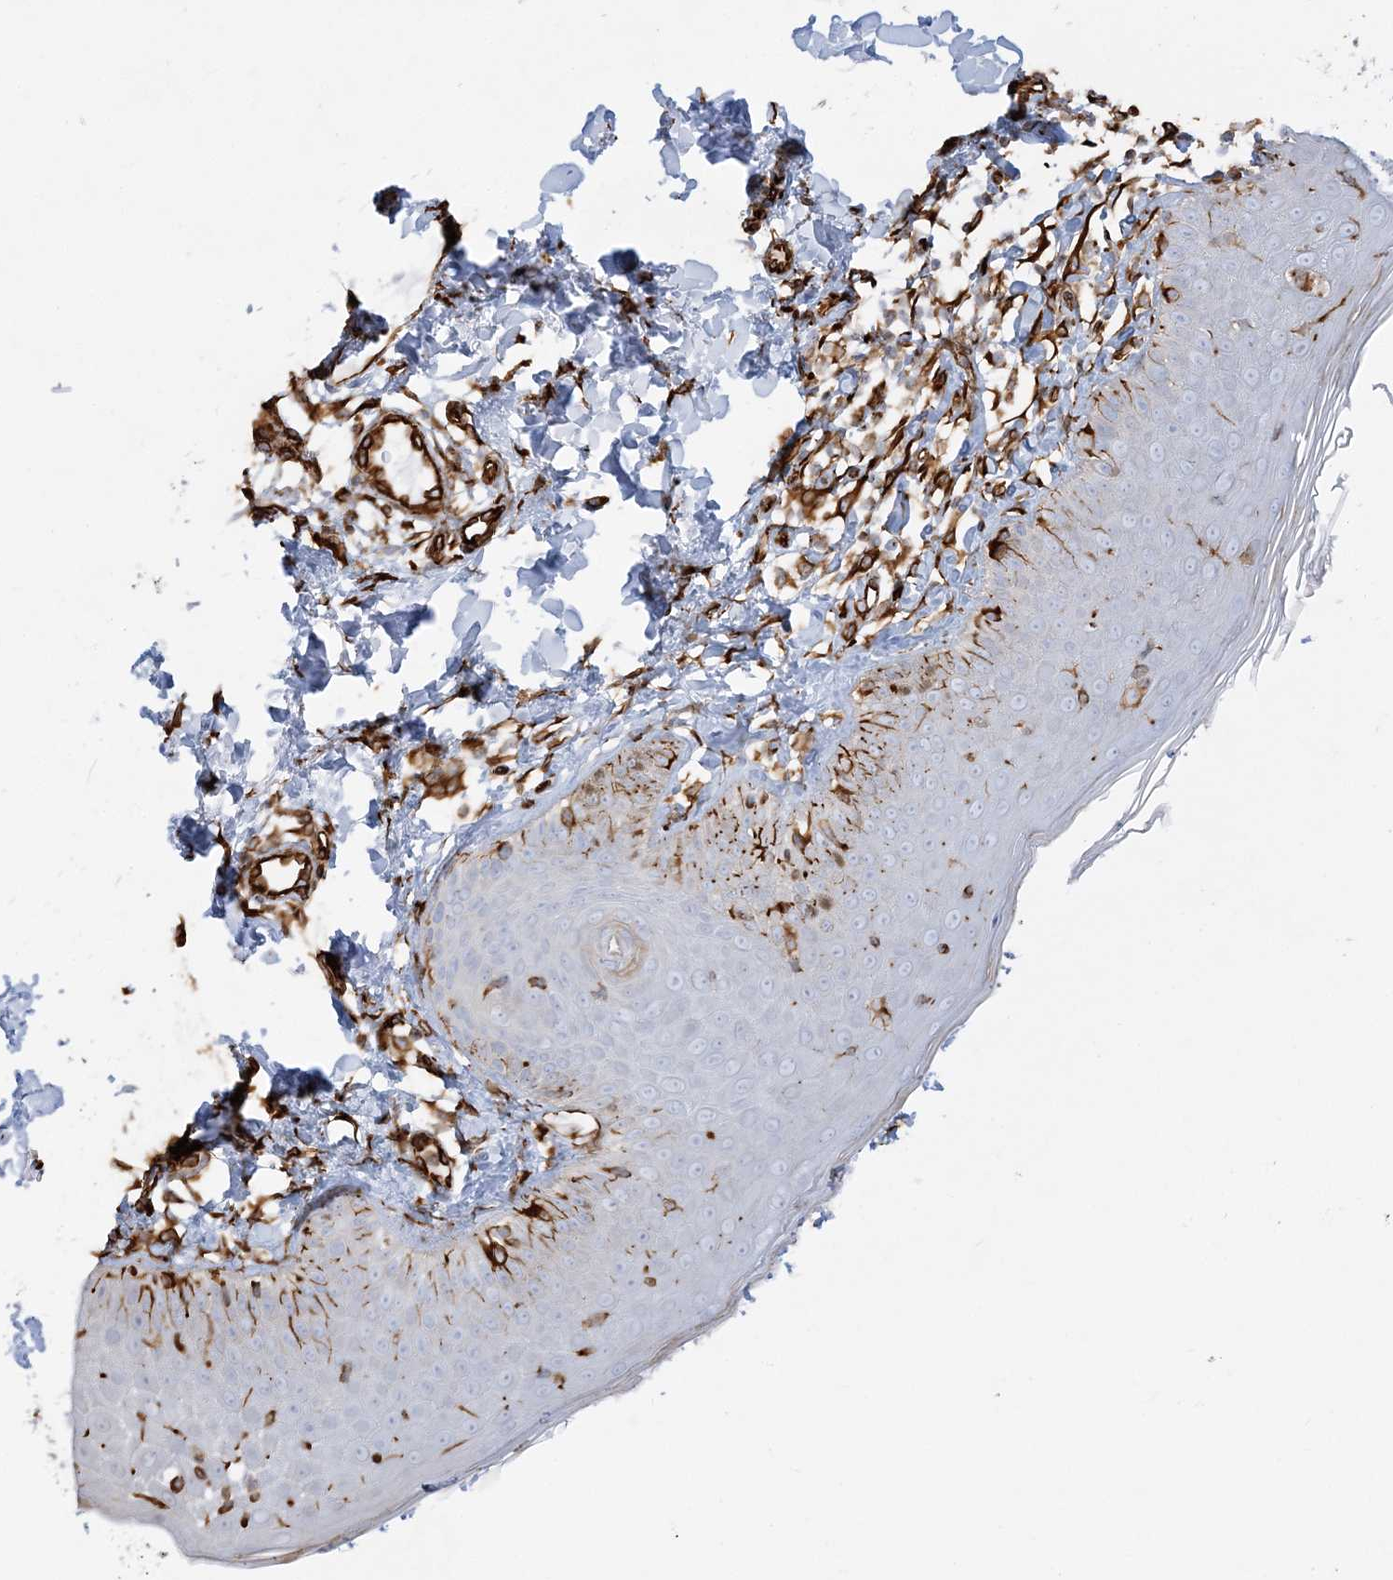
{"staining": {"intensity": "negative", "quantity": "none", "location": "none"}, "tissue": "skin", "cell_type": "Fibroblasts", "image_type": "normal", "snomed": [{"axis": "morphology", "description": "Normal tissue, NOS"}, {"axis": "topography", "description": "Skin"}], "caption": "This is an immunohistochemistry image of unremarkable human skin. There is no staining in fibroblasts.", "gene": "SCLT1", "patient": {"sex": "male", "age": 52}}